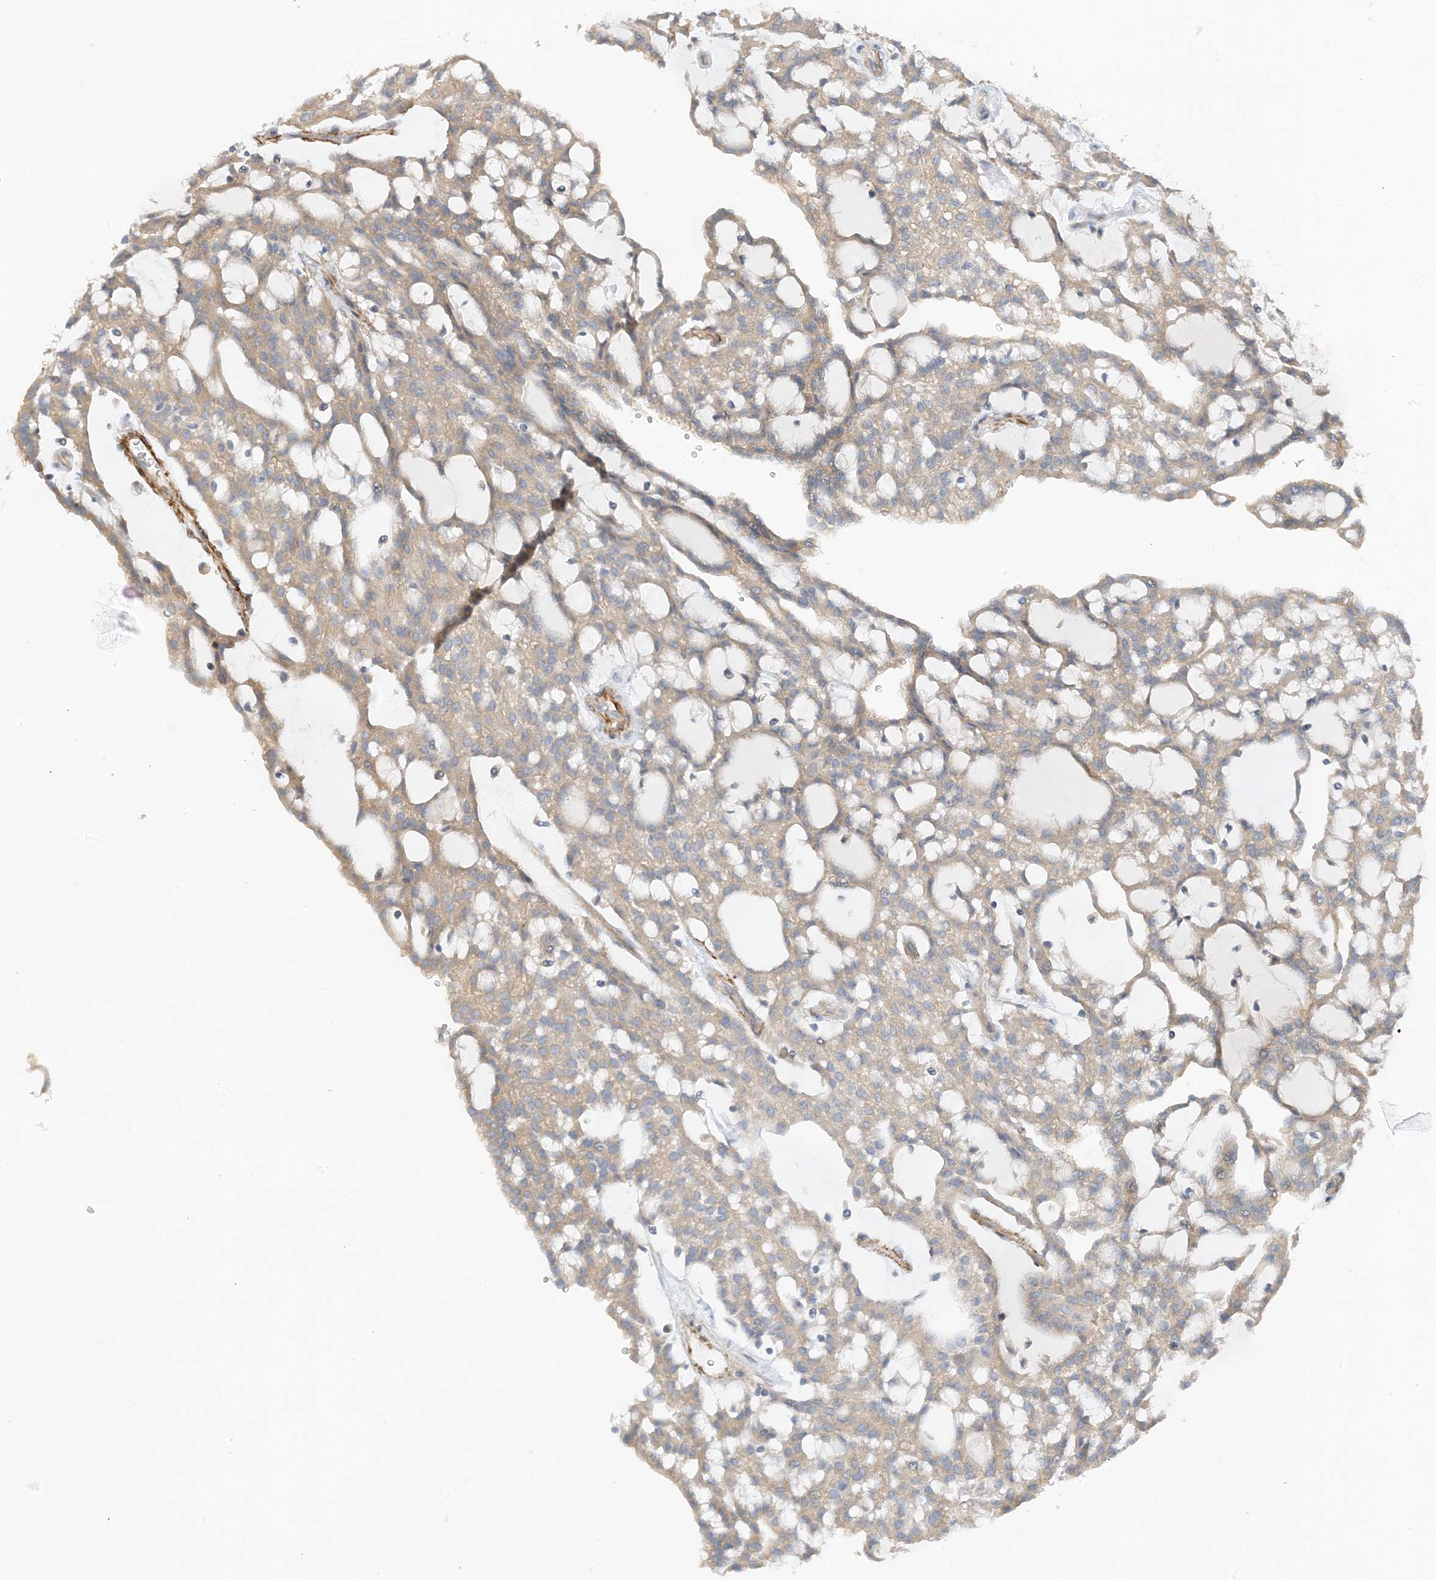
{"staining": {"intensity": "weak", "quantity": ">75%", "location": "cytoplasmic/membranous"}, "tissue": "renal cancer", "cell_type": "Tumor cells", "image_type": "cancer", "snomed": [{"axis": "morphology", "description": "Adenocarcinoma, NOS"}, {"axis": "topography", "description": "Kidney"}], "caption": "Brown immunohistochemical staining in renal cancer displays weak cytoplasmic/membranous staining in approximately >75% of tumor cells.", "gene": "KIFBP", "patient": {"sex": "male", "age": 63}}